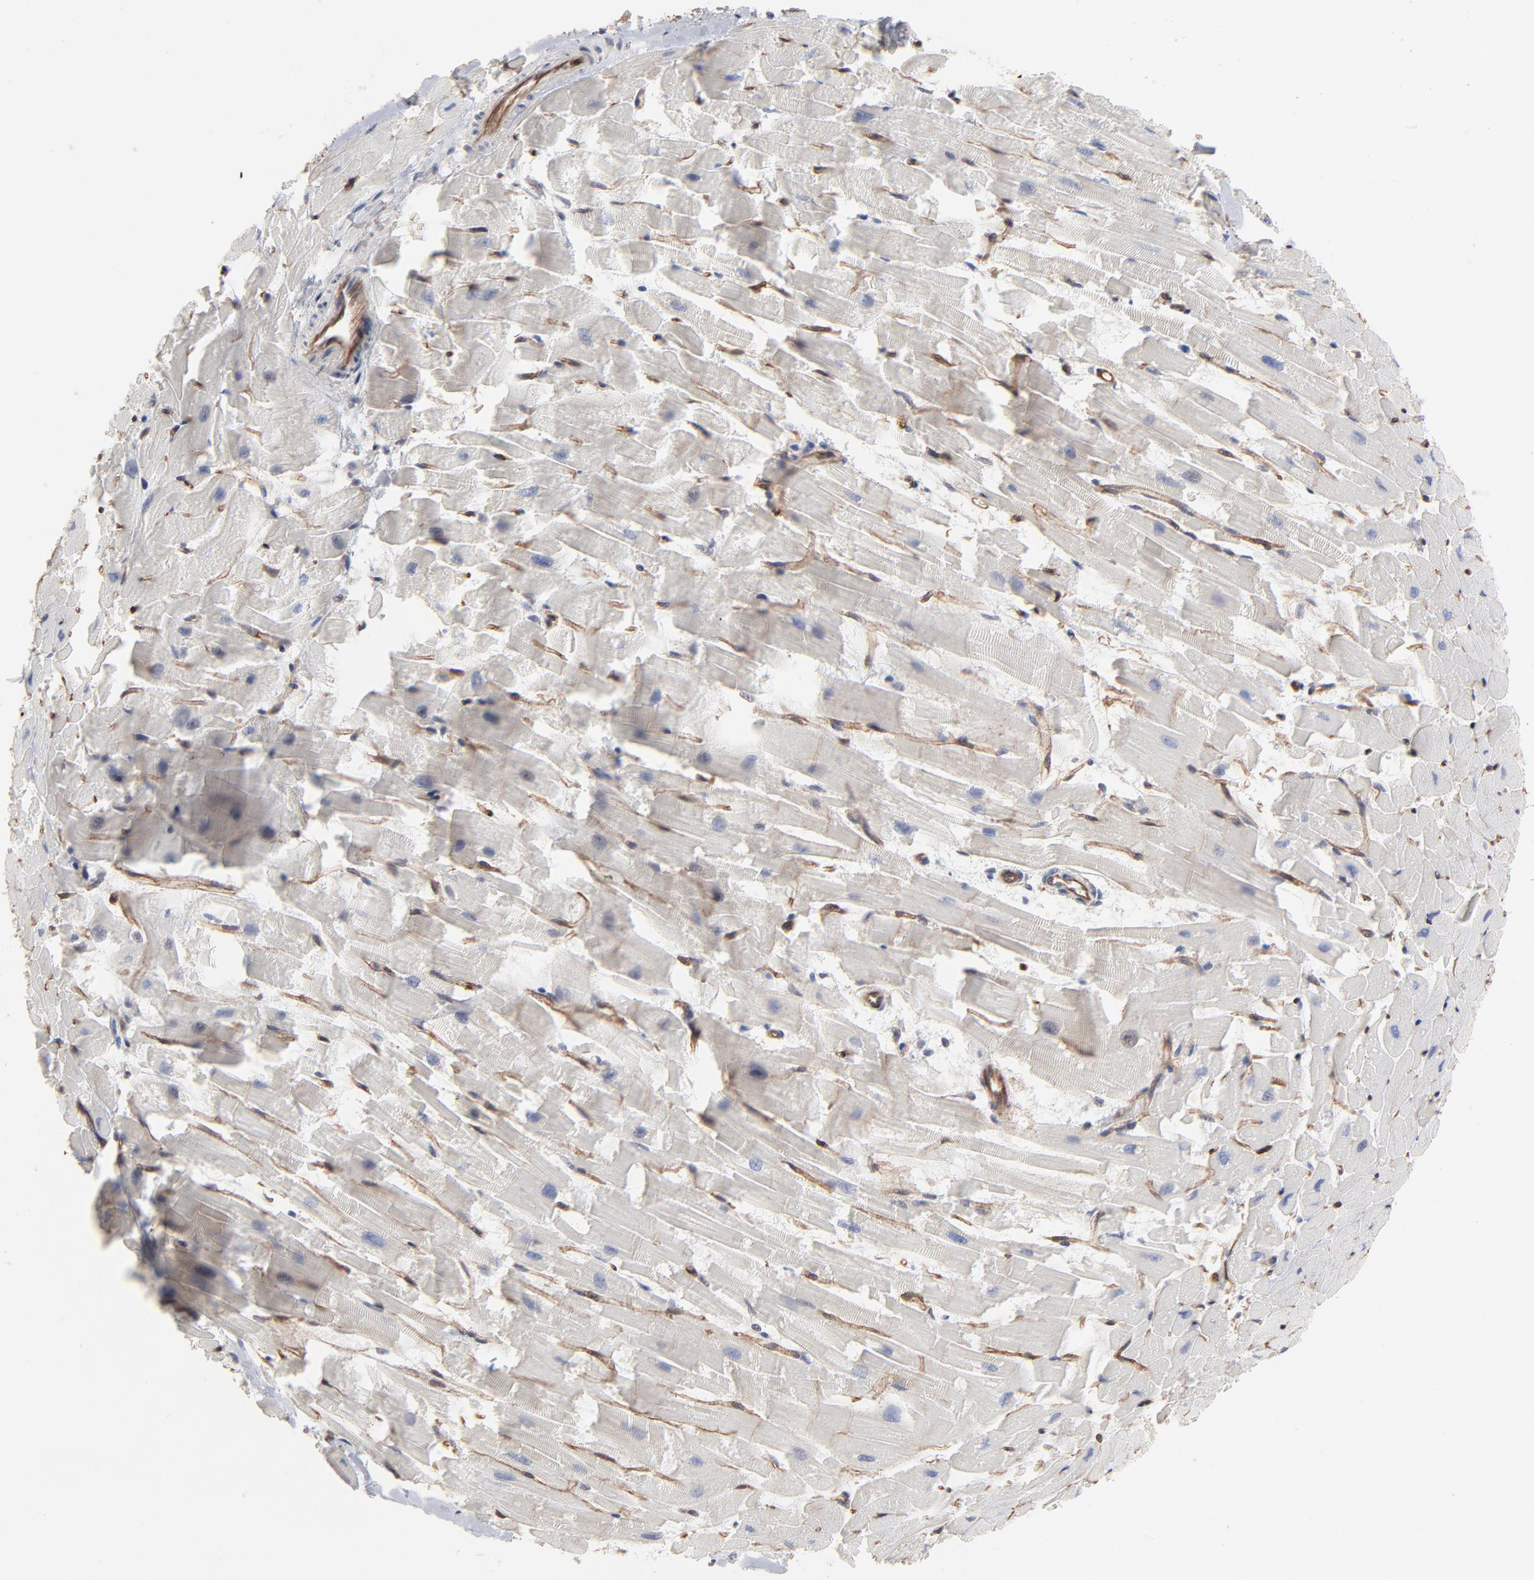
{"staining": {"intensity": "negative", "quantity": "none", "location": "none"}, "tissue": "heart muscle", "cell_type": "Cardiomyocytes", "image_type": "normal", "snomed": [{"axis": "morphology", "description": "Normal tissue, NOS"}, {"axis": "topography", "description": "Heart"}], "caption": "The IHC histopathology image has no significant positivity in cardiomyocytes of heart muscle. (DAB immunohistochemistry (IHC) visualized using brightfield microscopy, high magnification).", "gene": "PXN", "patient": {"sex": "female", "age": 19}}